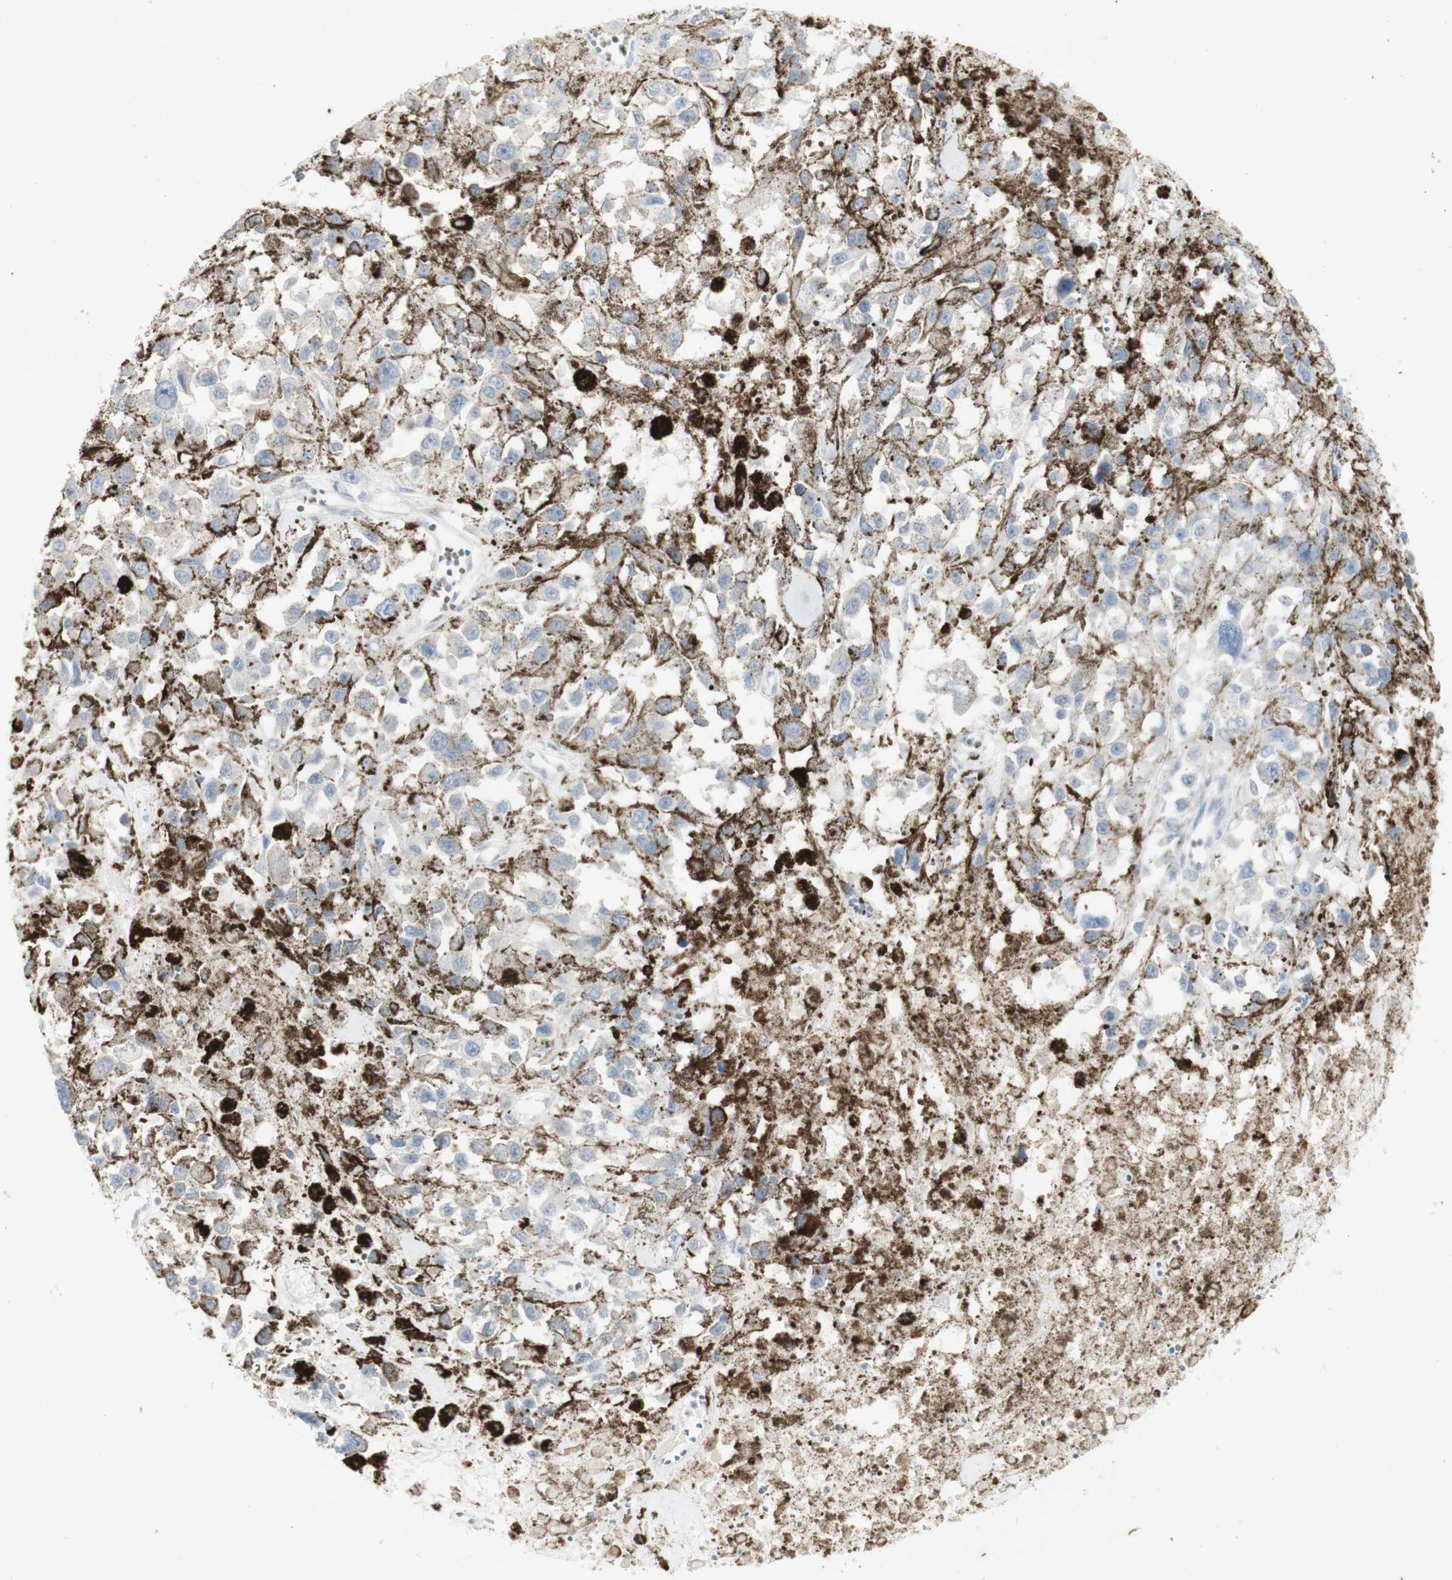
{"staining": {"intensity": "negative", "quantity": "none", "location": "none"}, "tissue": "melanoma", "cell_type": "Tumor cells", "image_type": "cancer", "snomed": [{"axis": "morphology", "description": "Malignant melanoma, Metastatic site"}, {"axis": "topography", "description": "Lymph node"}], "caption": "High power microscopy histopathology image of an immunohistochemistry (IHC) image of melanoma, revealing no significant positivity in tumor cells.", "gene": "INS", "patient": {"sex": "male", "age": 59}}